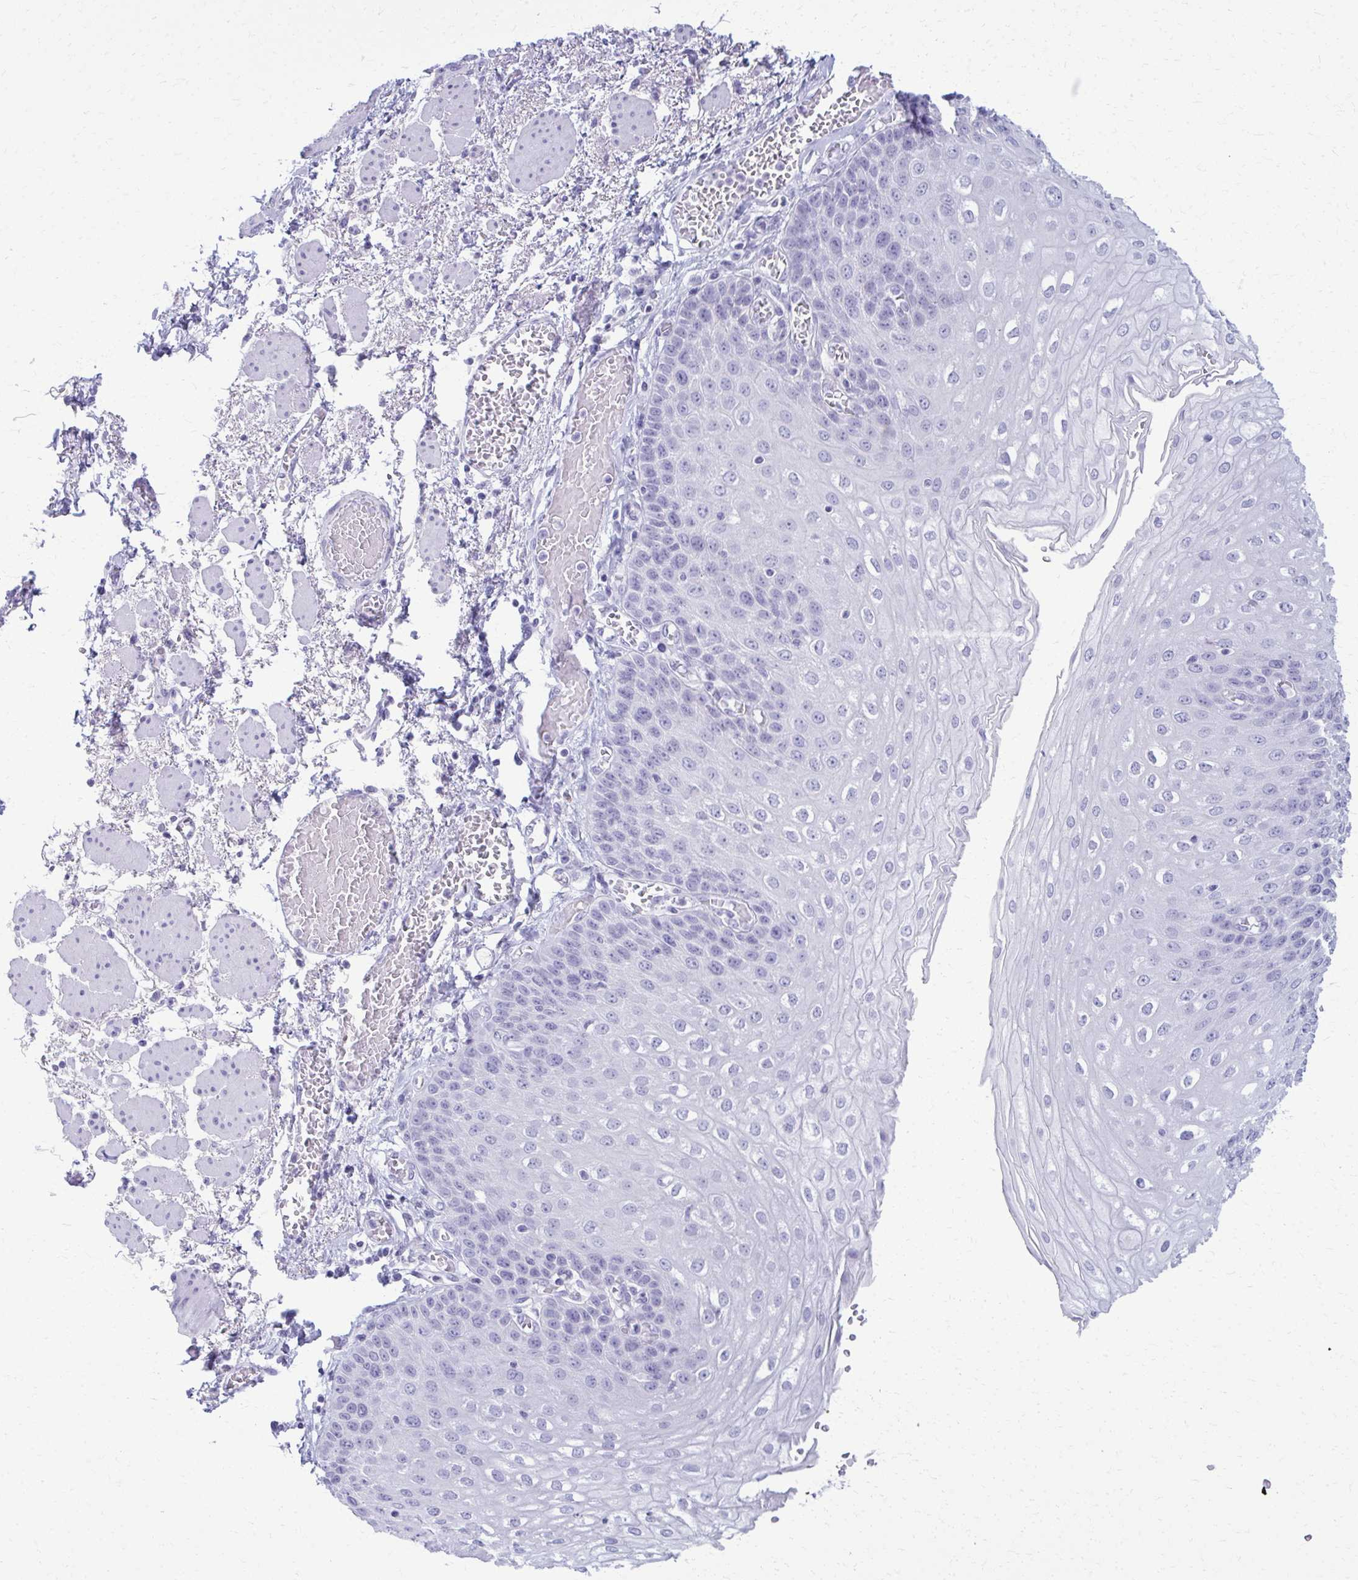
{"staining": {"intensity": "negative", "quantity": "none", "location": "none"}, "tissue": "esophagus", "cell_type": "Squamous epithelial cells", "image_type": "normal", "snomed": [{"axis": "morphology", "description": "Normal tissue, NOS"}, {"axis": "morphology", "description": "Adenocarcinoma, NOS"}, {"axis": "topography", "description": "Esophagus"}], "caption": "This photomicrograph is of benign esophagus stained with IHC to label a protein in brown with the nuclei are counter-stained blue. There is no expression in squamous epithelial cells. Nuclei are stained in blue.", "gene": "ACSM2A", "patient": {"sex": "male", "age": 81}}